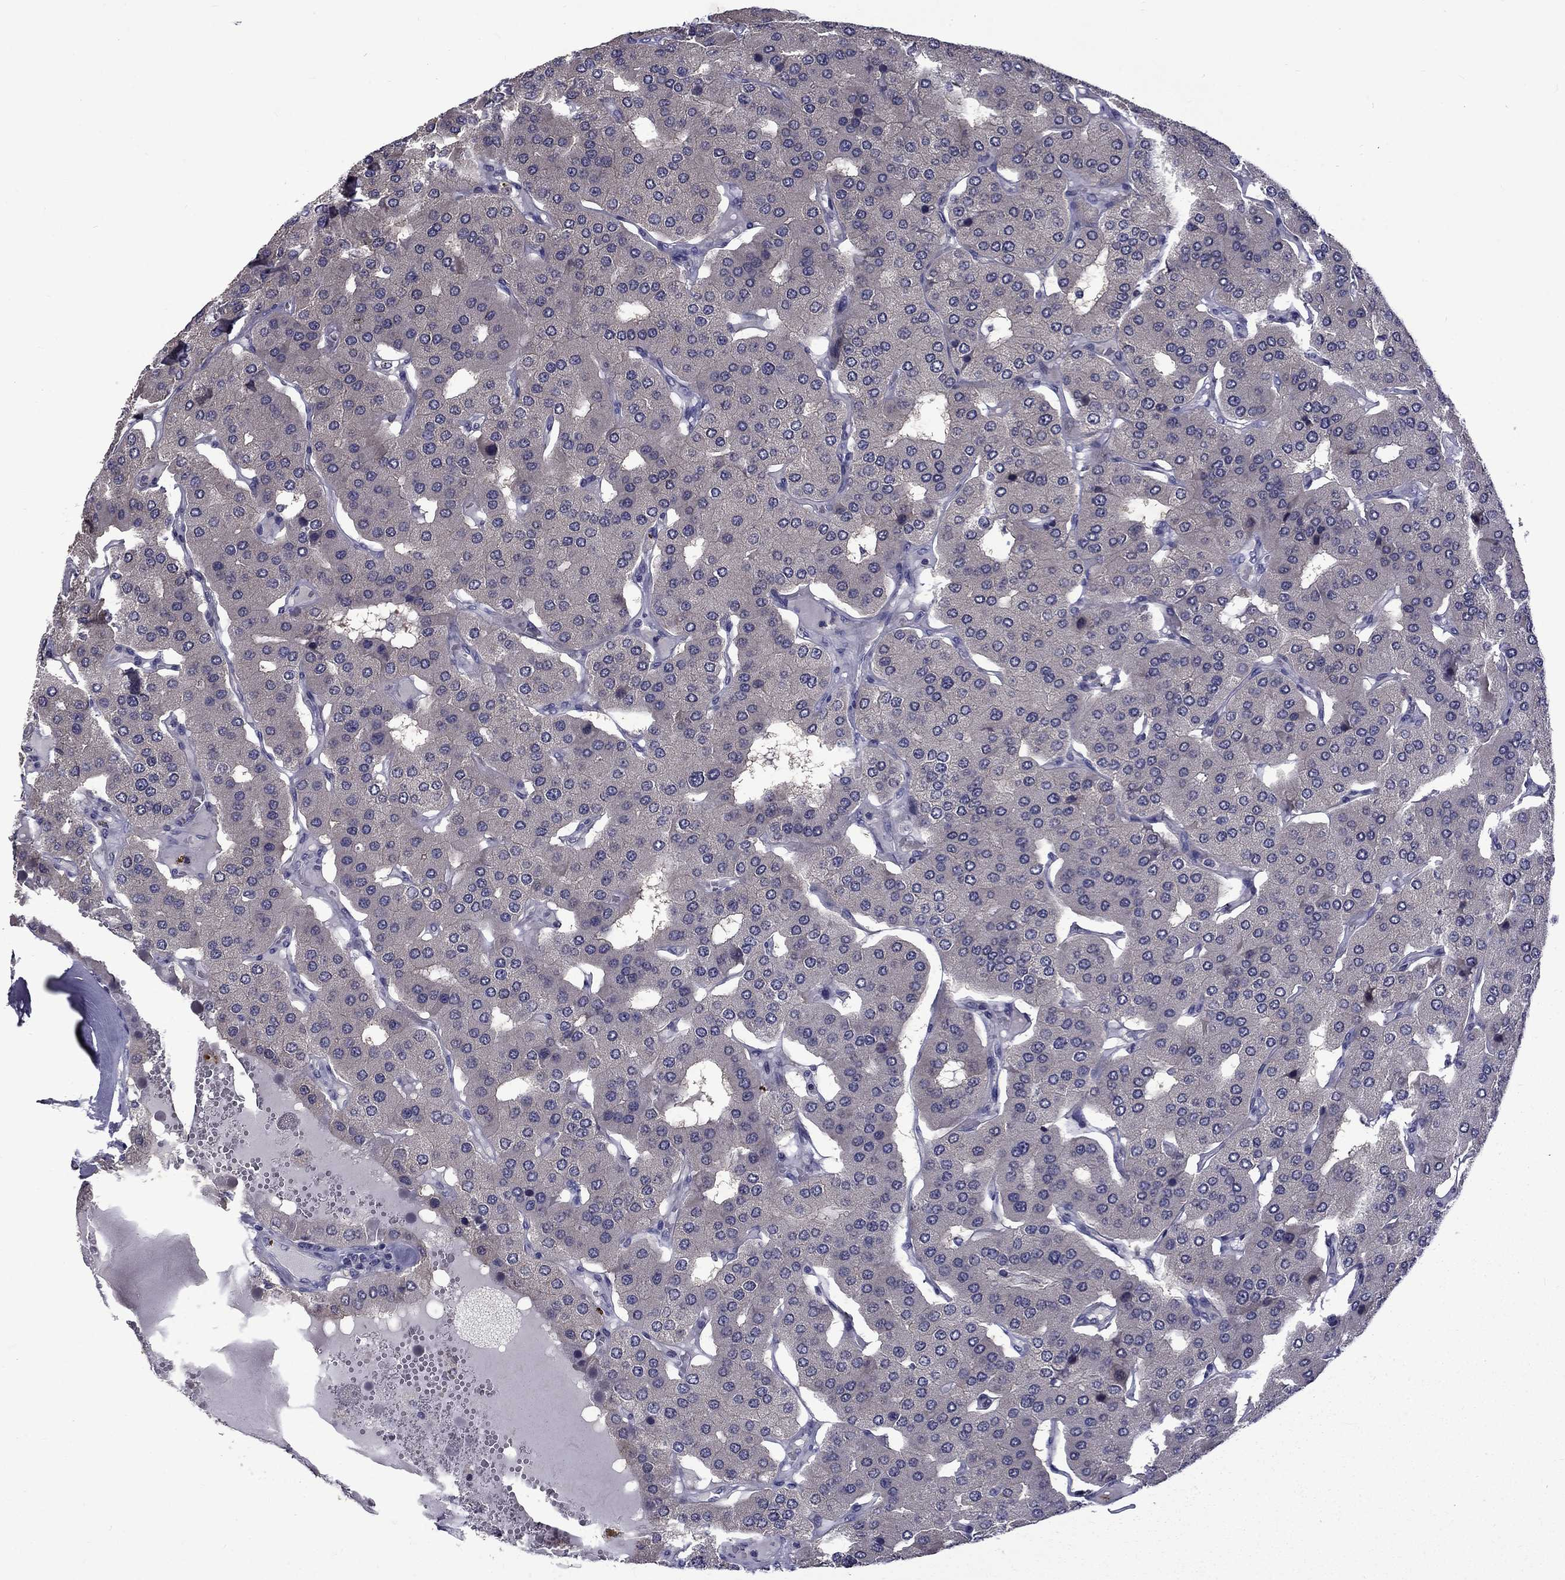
{"staining": {"intensity": "negative", "quantity": "none", "location": "none"}, "tissue": "parathyroid gland", "cell_type": "Glandular cells", "image_type": "normal", "snomed": [{"axis": "morphology", "description": "Normal tissue, NOS"}, {"axis": "morphology", "description": "Adenoma, NOS"}, {"axis": "topography", "description": "Parathyroid gland"}], "caption": "Immunohistochemistry of benign human parathyroid gland demonstrates no staining in glandular cells.", "gene": "SNTA1", "patient": {"sex": "female", "age": 86}}